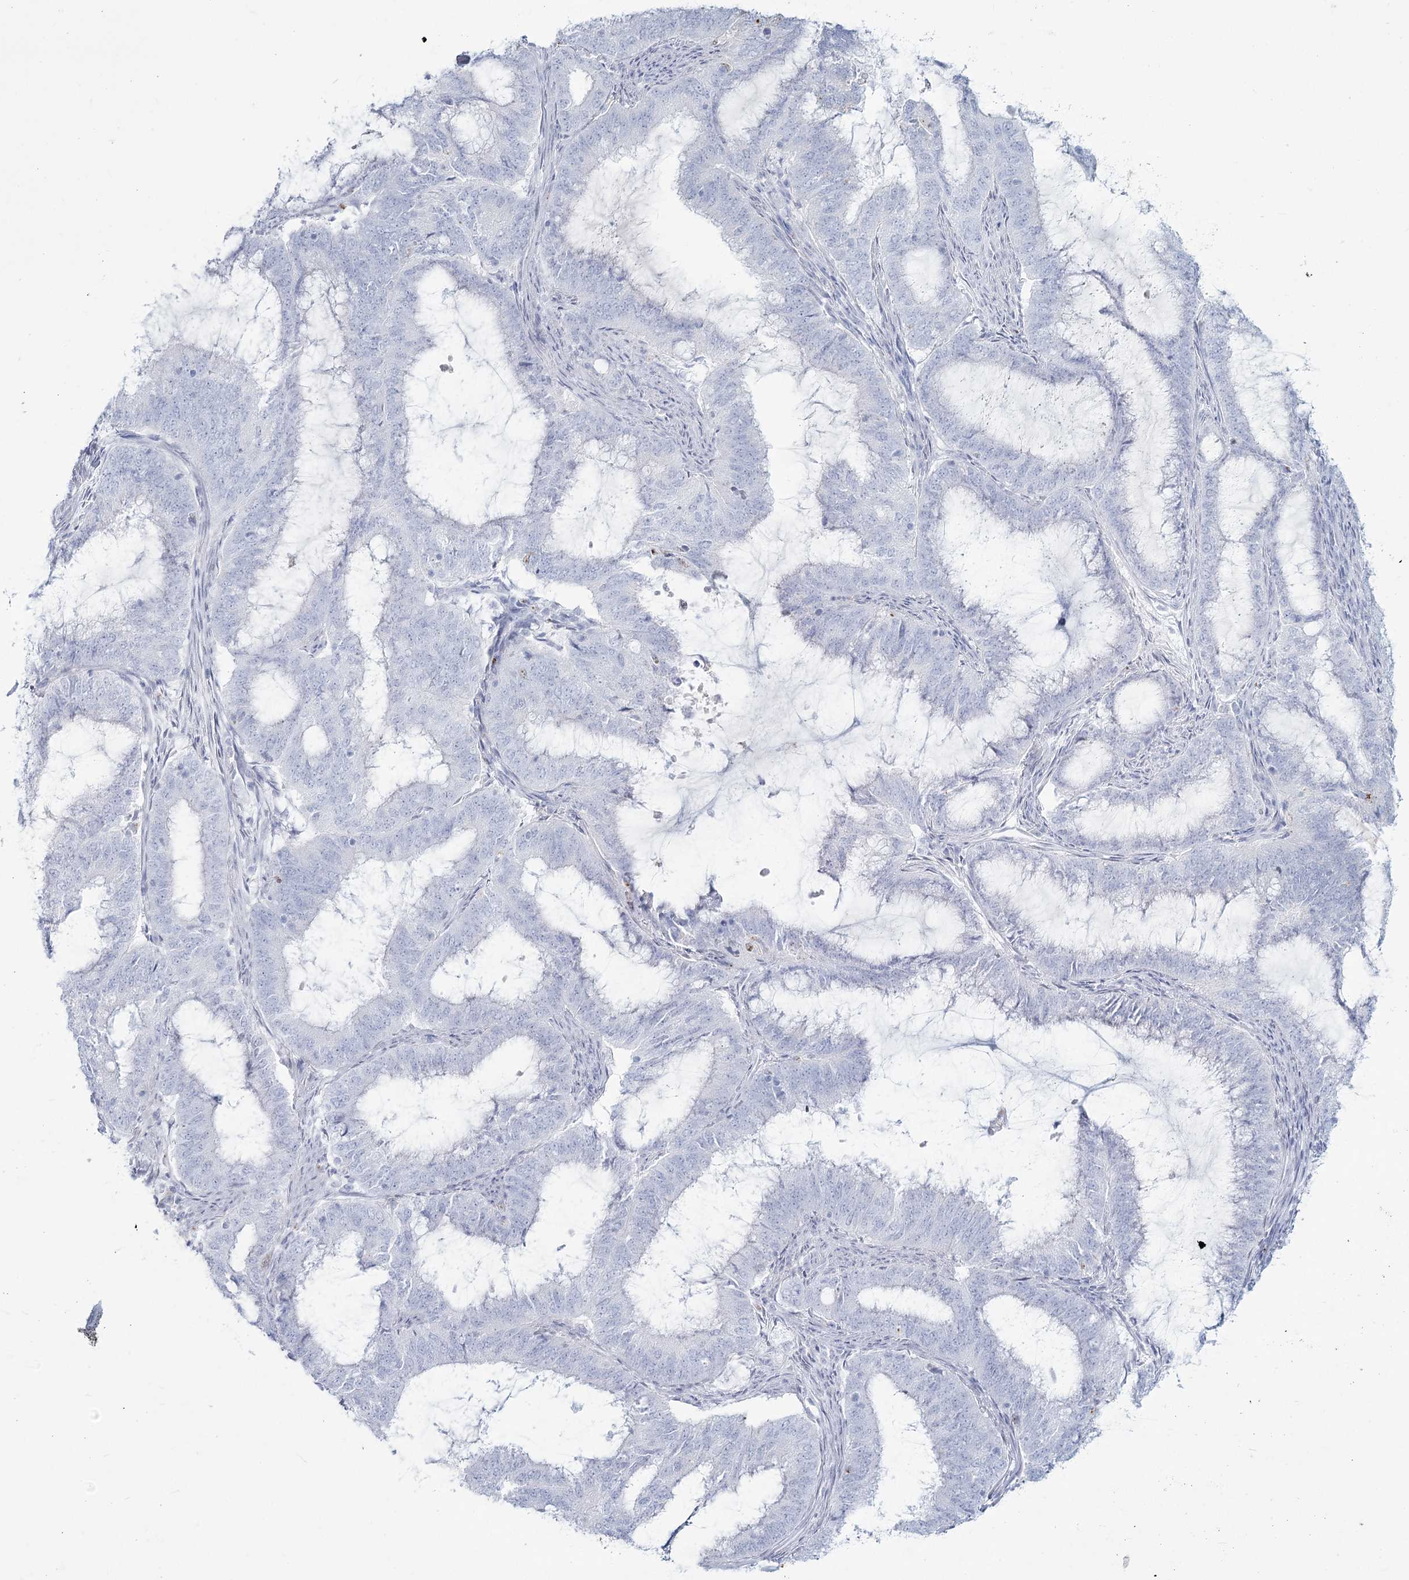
{"staining": {"intensity": "negative", "quantity": "none", "location": "none"}, "tissue": "endometrial cancer", "cell_type": "Tumor cells", "image_type": "cancer", "snomed": [{"axis": "morphology", "description": "Adenocarcinoma, NOS"}, {"axis": "topography", "description": "Endometrium"}], "caption": "Tumor cells show no significant protein positivity in endometrial cancer (adenocarcinoma).", "gene": "SLC6A19", "patient": {"sex": "female", "age": 51}}